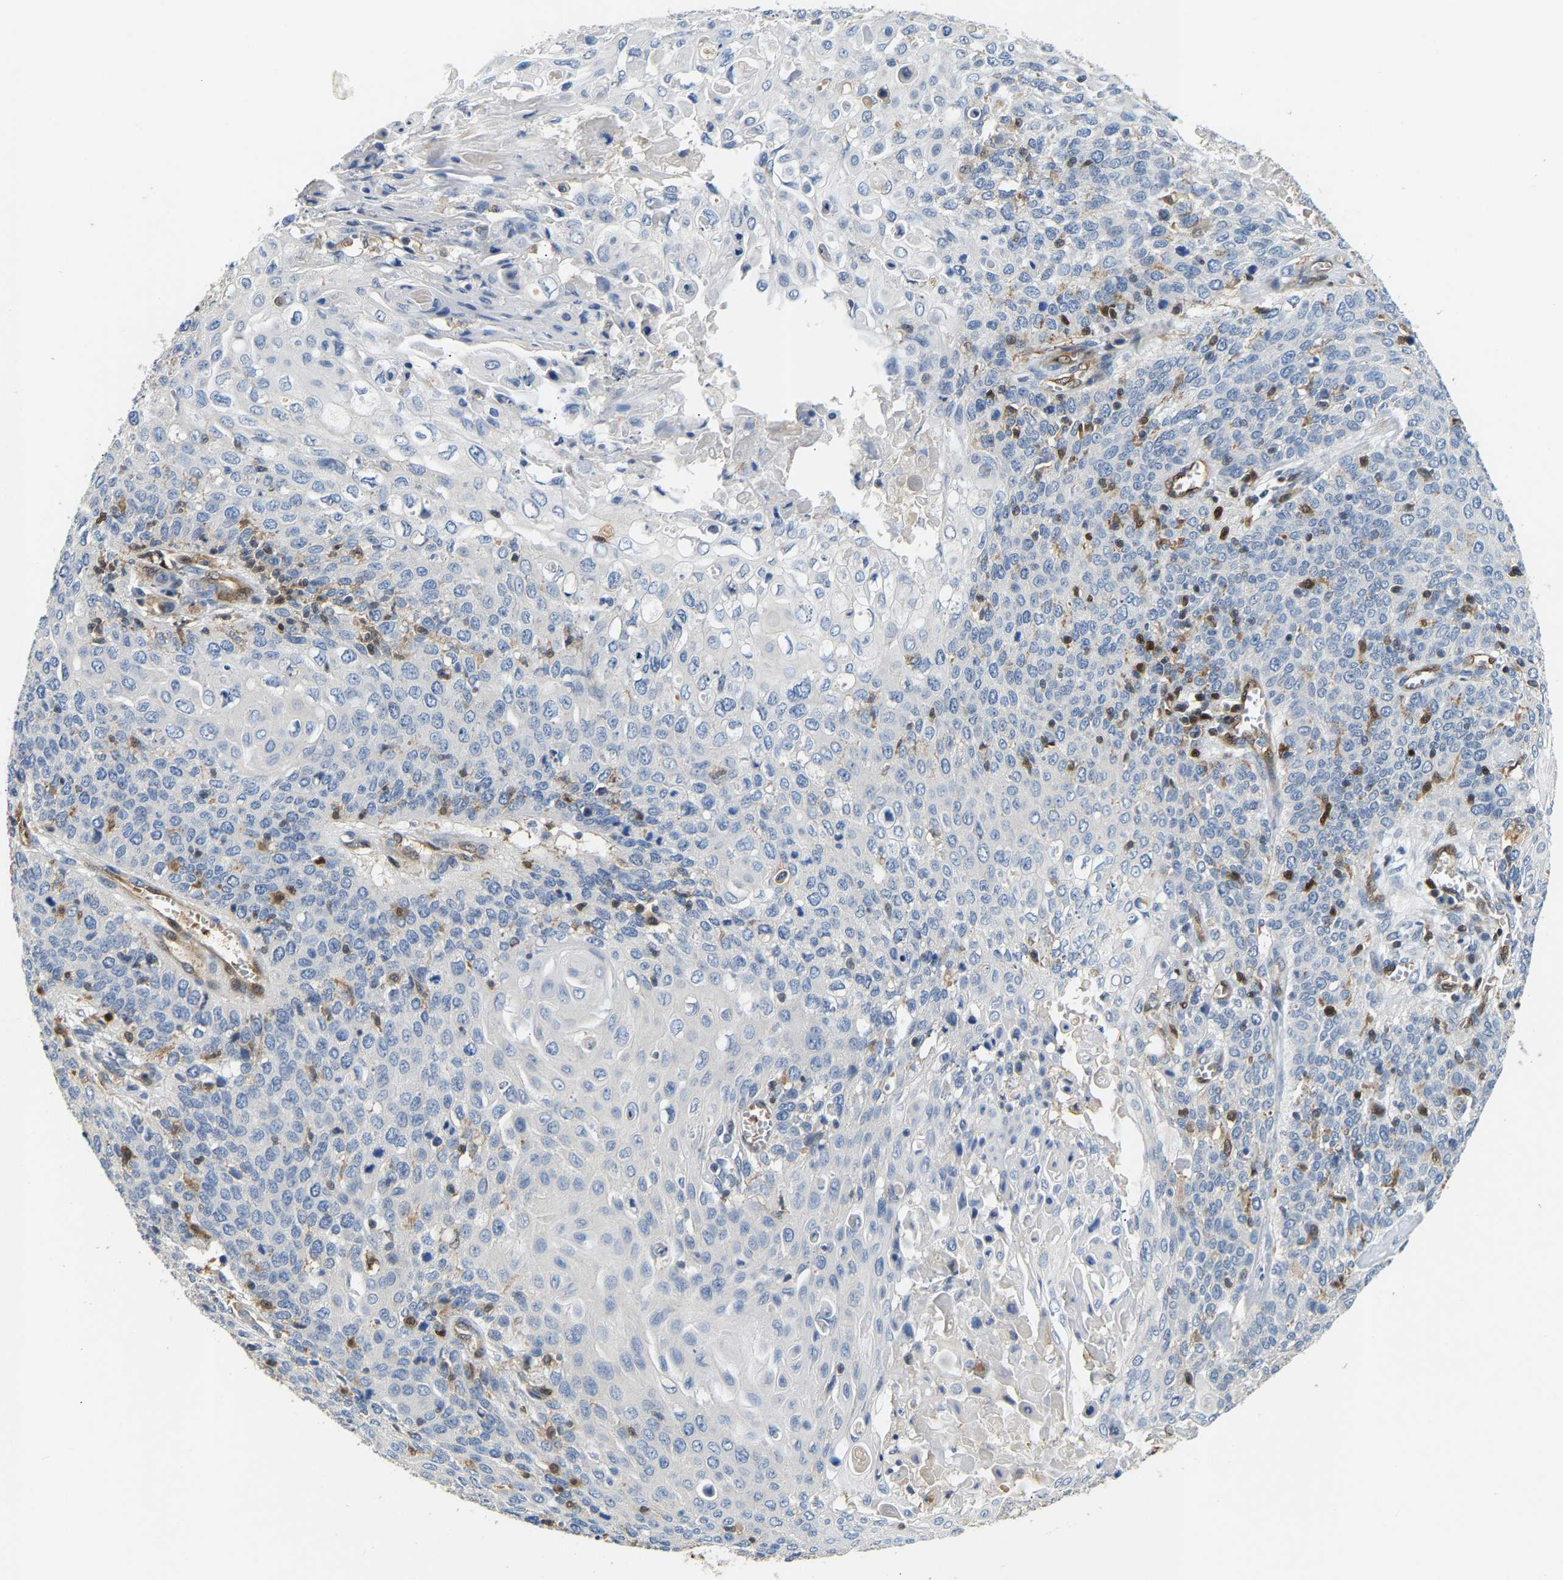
{"staining": {"intensity": "negative", "quantity": "none", "location": "none"}, "tissue": "cervical cancer", "cell_type": "Tumor cells", "image_type": "cancer", "snomed": [{"axis": "morphology", "description": "Squamous cell carcinoma, NOS"}, {"axis": "topography", "description": "Cervix"}], "caption": "Micrograph shows no protein positivity in tumor cells of cervical cancer (squamous cell carcinoma) tissue.", "gene": "GIMAP7", "patient": {"sex": "female", "age": 39}}